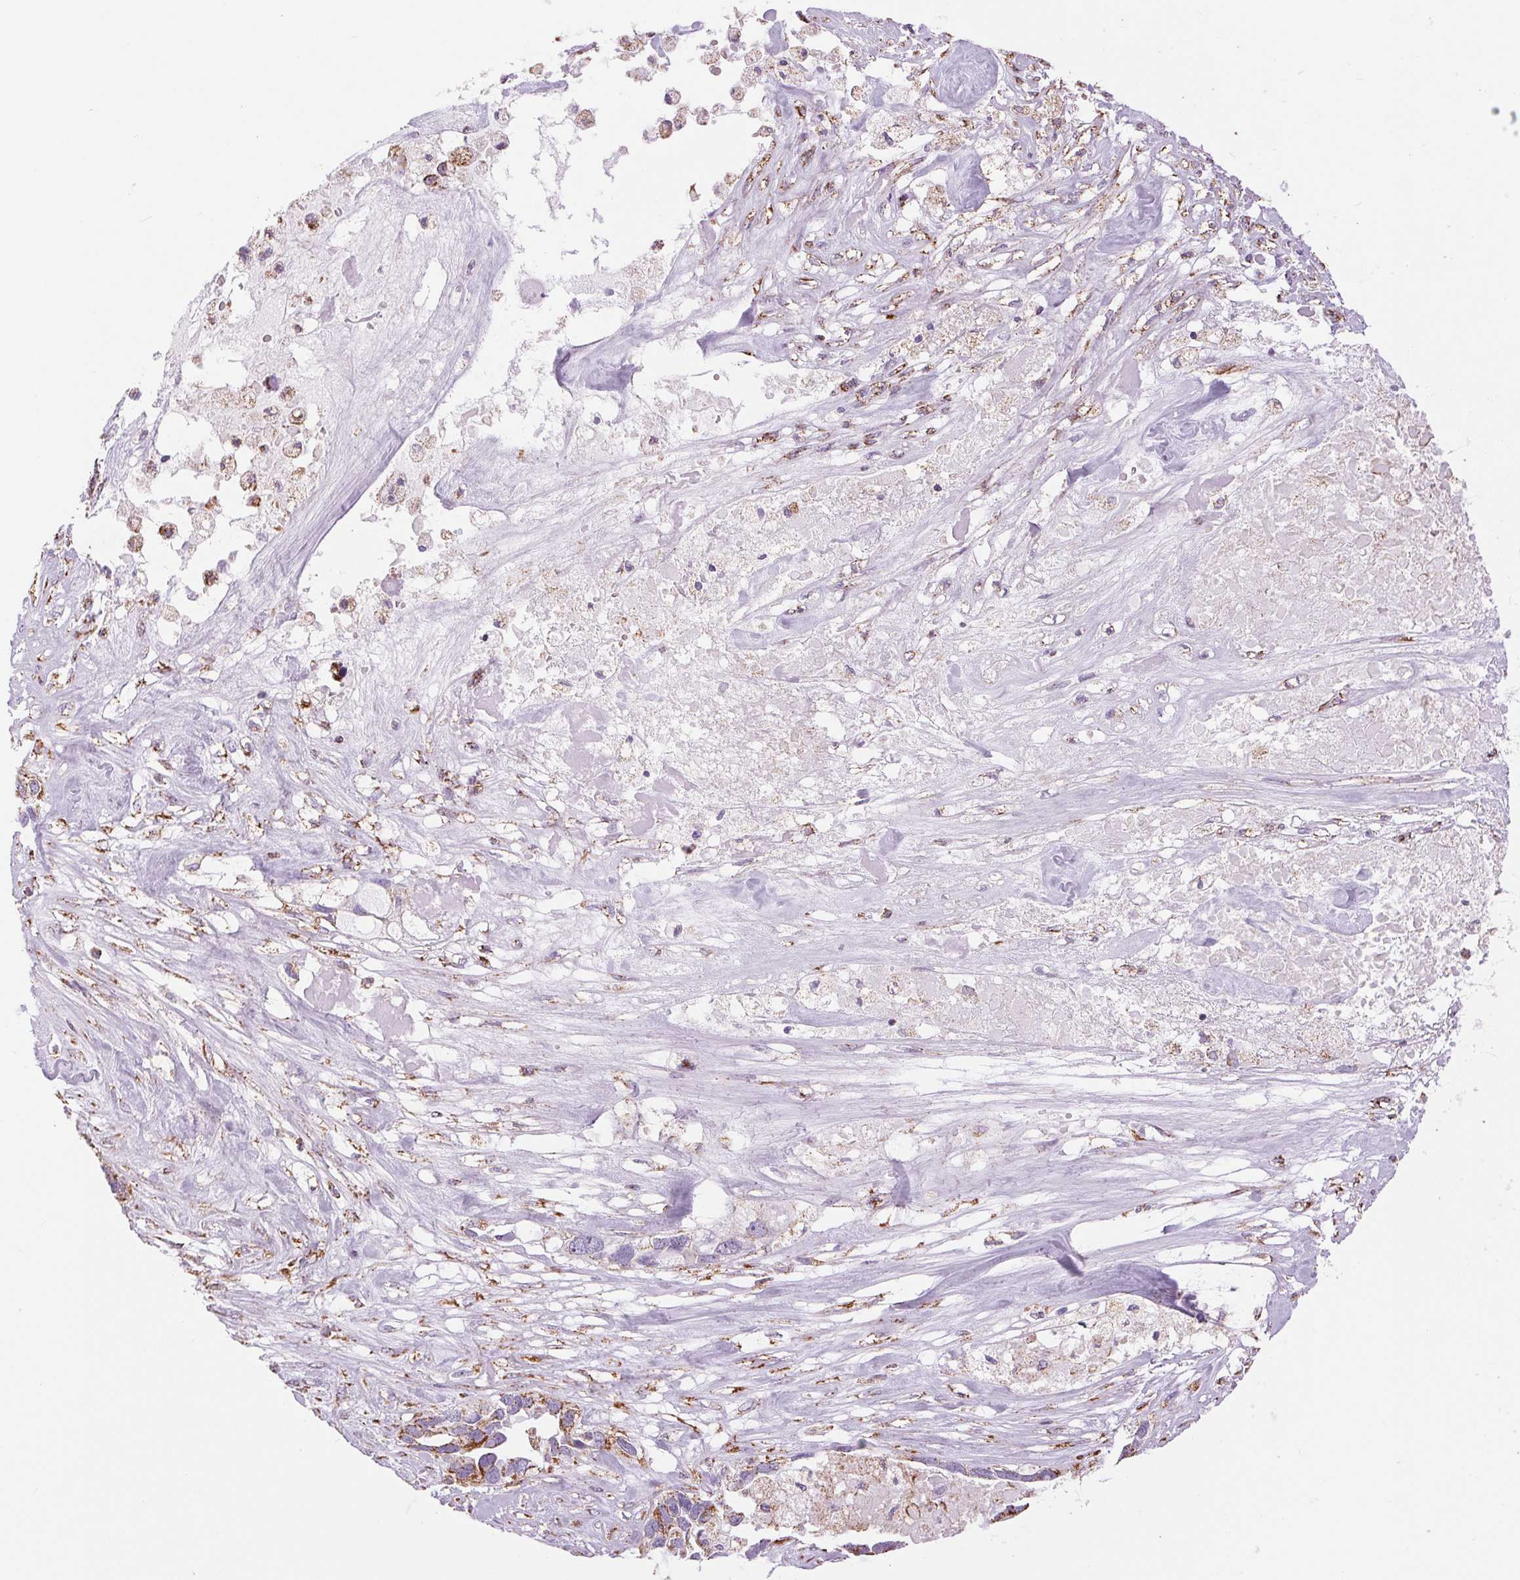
{"staining": {"intensity": "moderate", "quantity": ">75%", "location": "cytoplasmic/membranous"}, "tissue": "ovarian cancer", "cell_type": "Tumor cells", "image_type": "cancer", "snomed": [{"axis": "morphology", "description": "Cystadenocarcinoma, serous, NOS"}, {"axis": "topography", "description": "Ovary"}], "caption": "This is a histology image of immunohistochemistry (IHC) staining of ovarian cancer (serous cystadenocarcinoma), which shows moderate staining in the cytoplasmic/membranous of tumor cells.", "gene": "ATP5PB", "patient": {"sex": "female", "age": 54}}